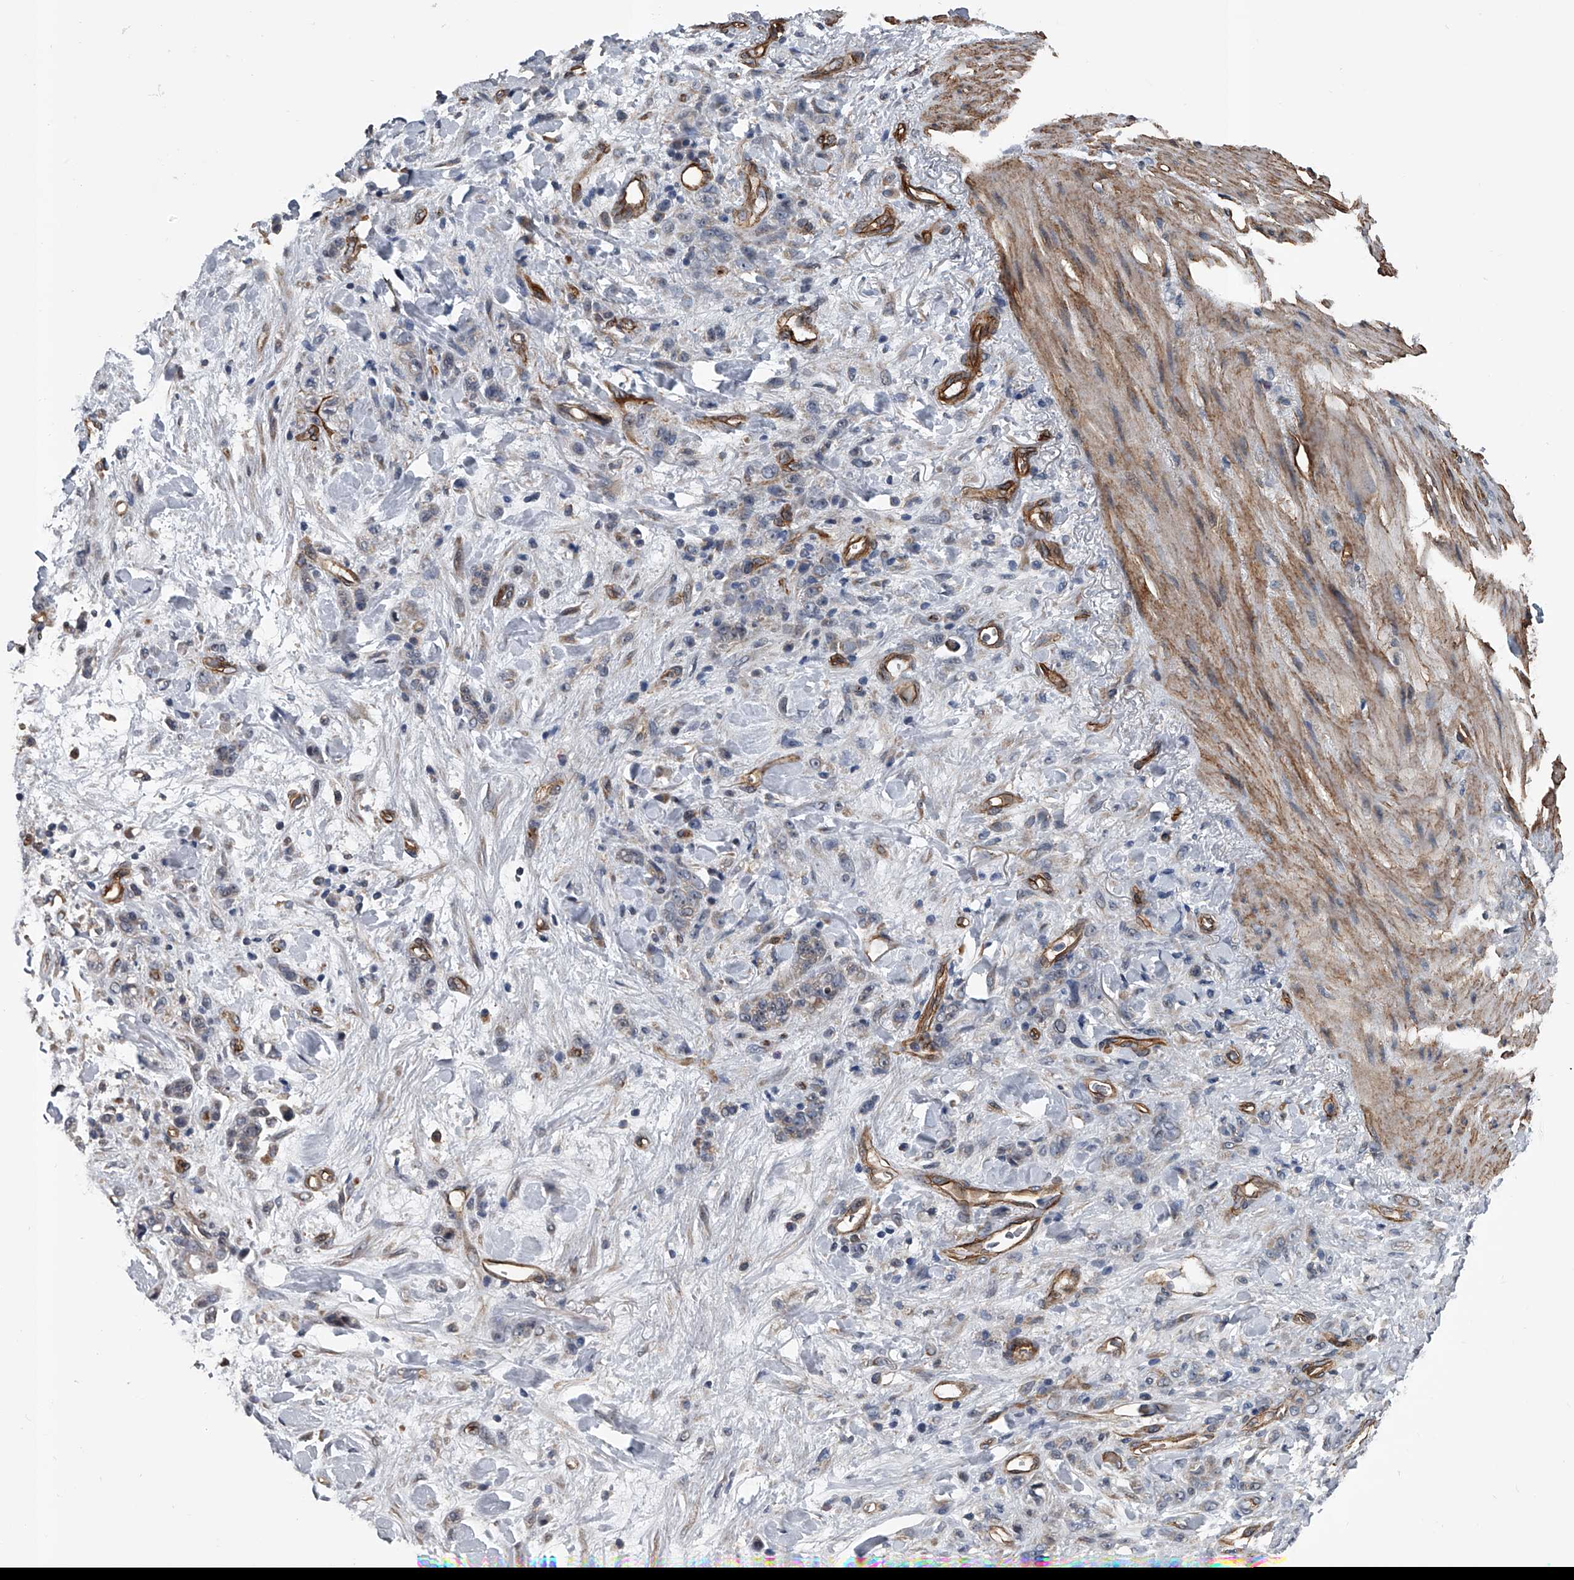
{"staining": {"intensity": "negative", "quantity": "none", "location": "none"}, "tissue": "stomach cancer", "cell_type": "Tumor cells", "image_type": "cancer", "snomed": [{"axis": "morphology", "description": "Normal tissue, NOS"}, {"axis": "morphology", "description": "Adenocarcinoma, NOS"}, {"axis": "topography", "description": "Stomach"}], "caption": "This micrograph is of stomach cancer stained with IHC to label a protein in brown with the nuclei are counter-stained blue. There is no positivity in tumor cells.", "gene": "LDLRAD2", "patient": {"sex": "male", "age": 82}}